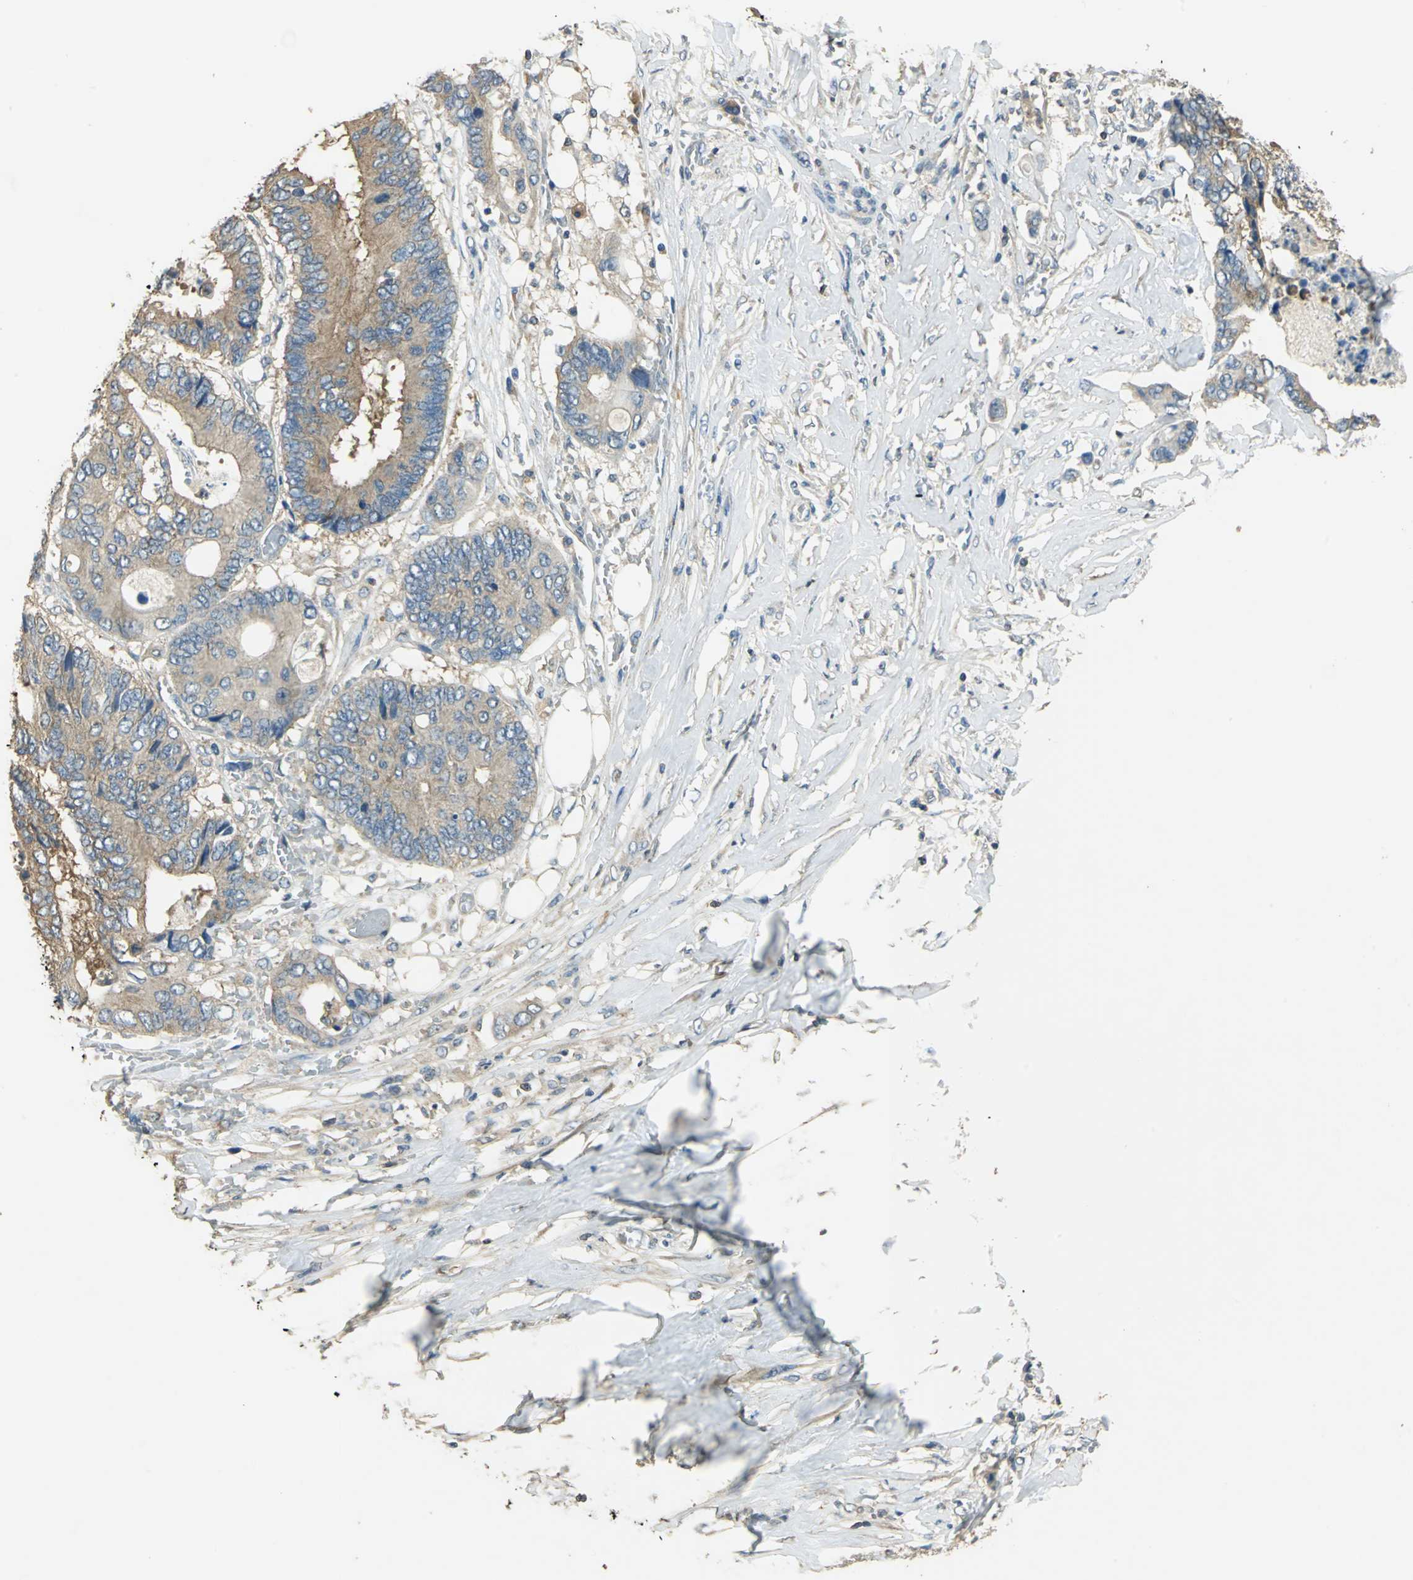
{"staining": {"intensity": "moderate", "quantity": ">75%", "location": "cytoplasmic/membranous"}, "tissue": "colorectal cancer", "cell_type": "Tumor cells", "image_type": "cancer", "snomed": [{"axis": "morphology", "description": "Adenocarcinoma, NOS"}, {"axis": "topography", "description": "Rectum"}], "caption": "The immunohistochemical stain highlights moderate cytoplasmic/membranous expression in tumor cells of colorectal adenocarcinoma tissue.", "gene": "SHC2", "patient": {"sex": "male", "age": 55}}